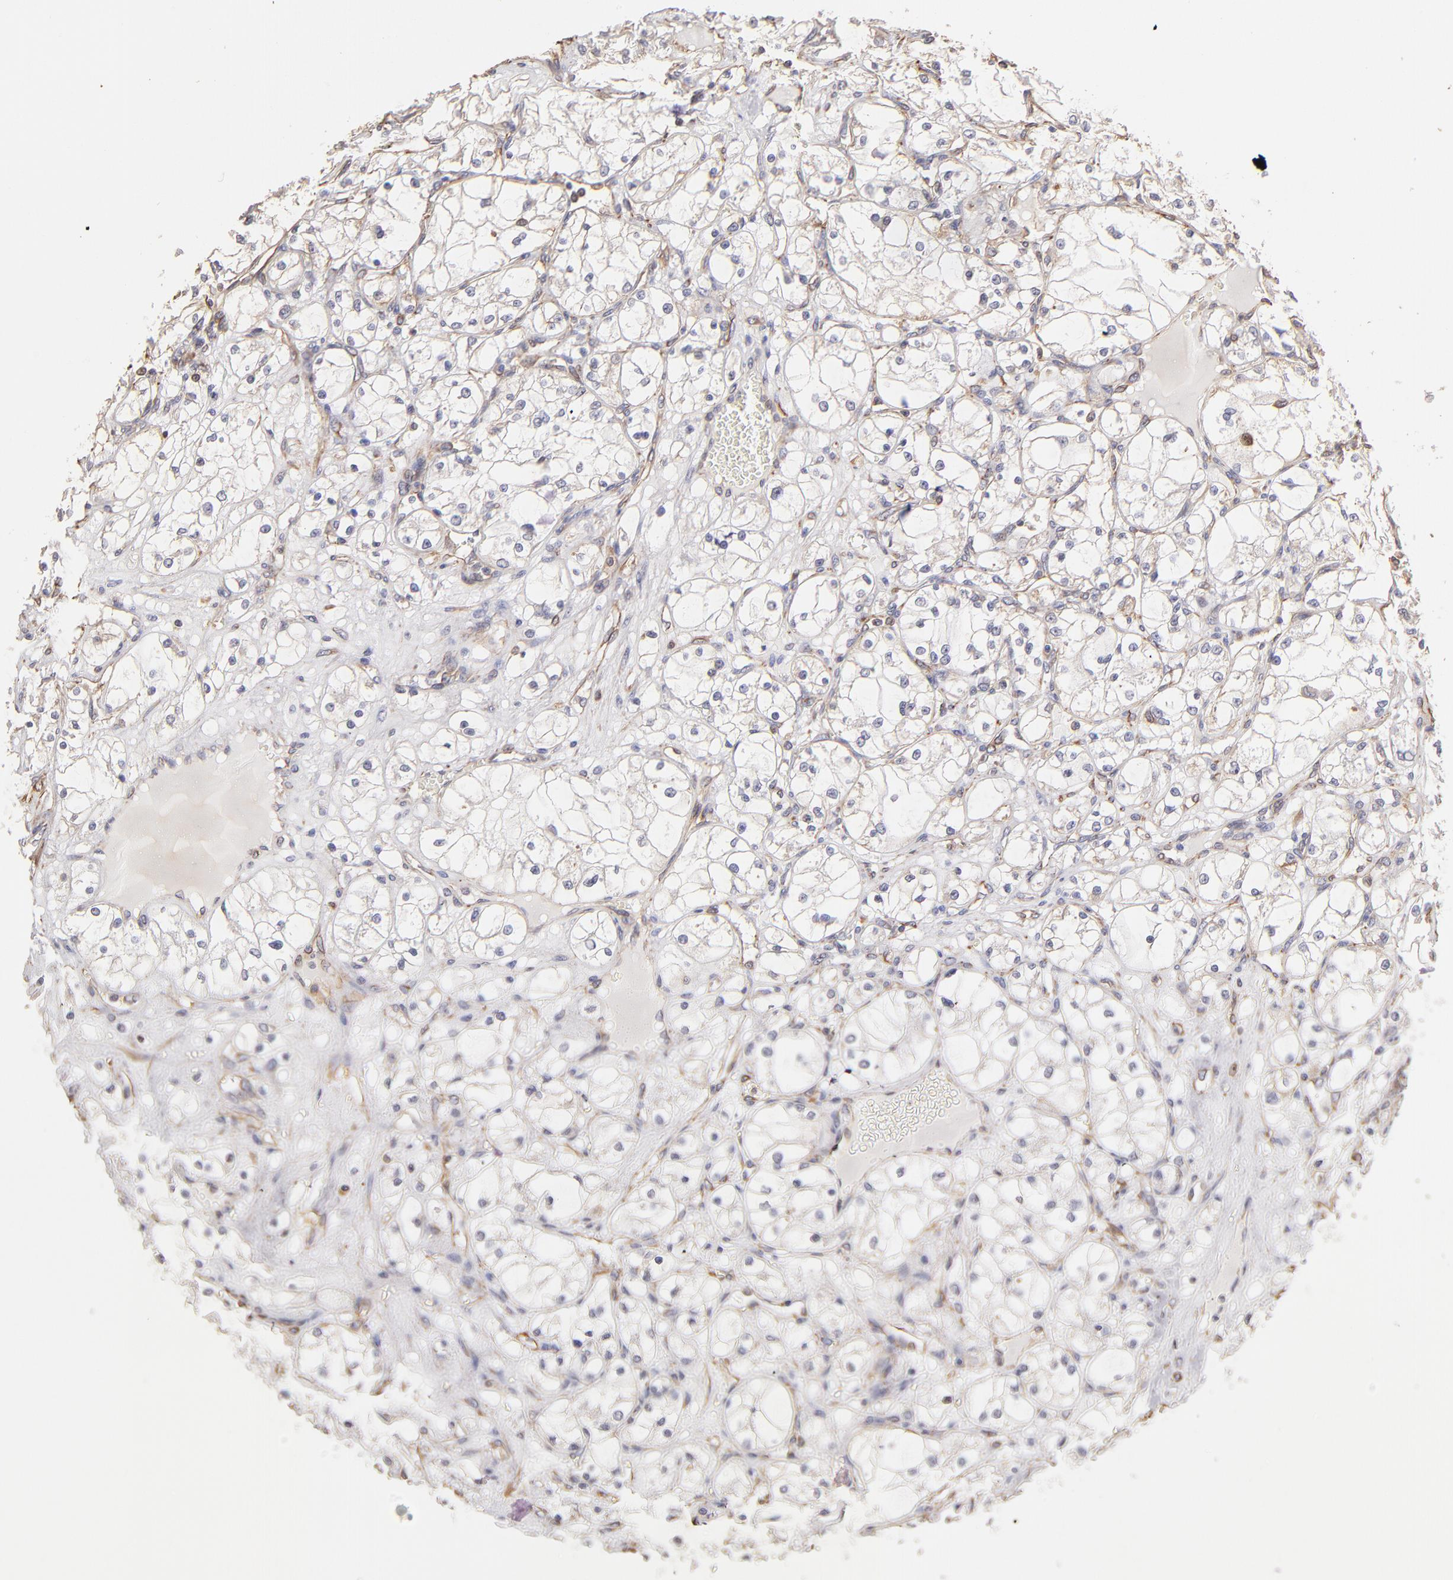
{"staining": {"intensity": "negative", "quantity": "none", "location": "none"}, "tissue": "renal cancer", "cell_type": "Tumor cells", "image_type": "cancer", "snomed": [{"axis": "morphology", "description": "Adenocarcinoma, NOS"}, {"axis": "topography", "description": "Kidney"}], "caption": "Renal cancer was stained to show a protein in brown. There is no significant expression in tumor cells.", "gene": "ABCC1", "patient": {"sex": "male", "age": 61}}